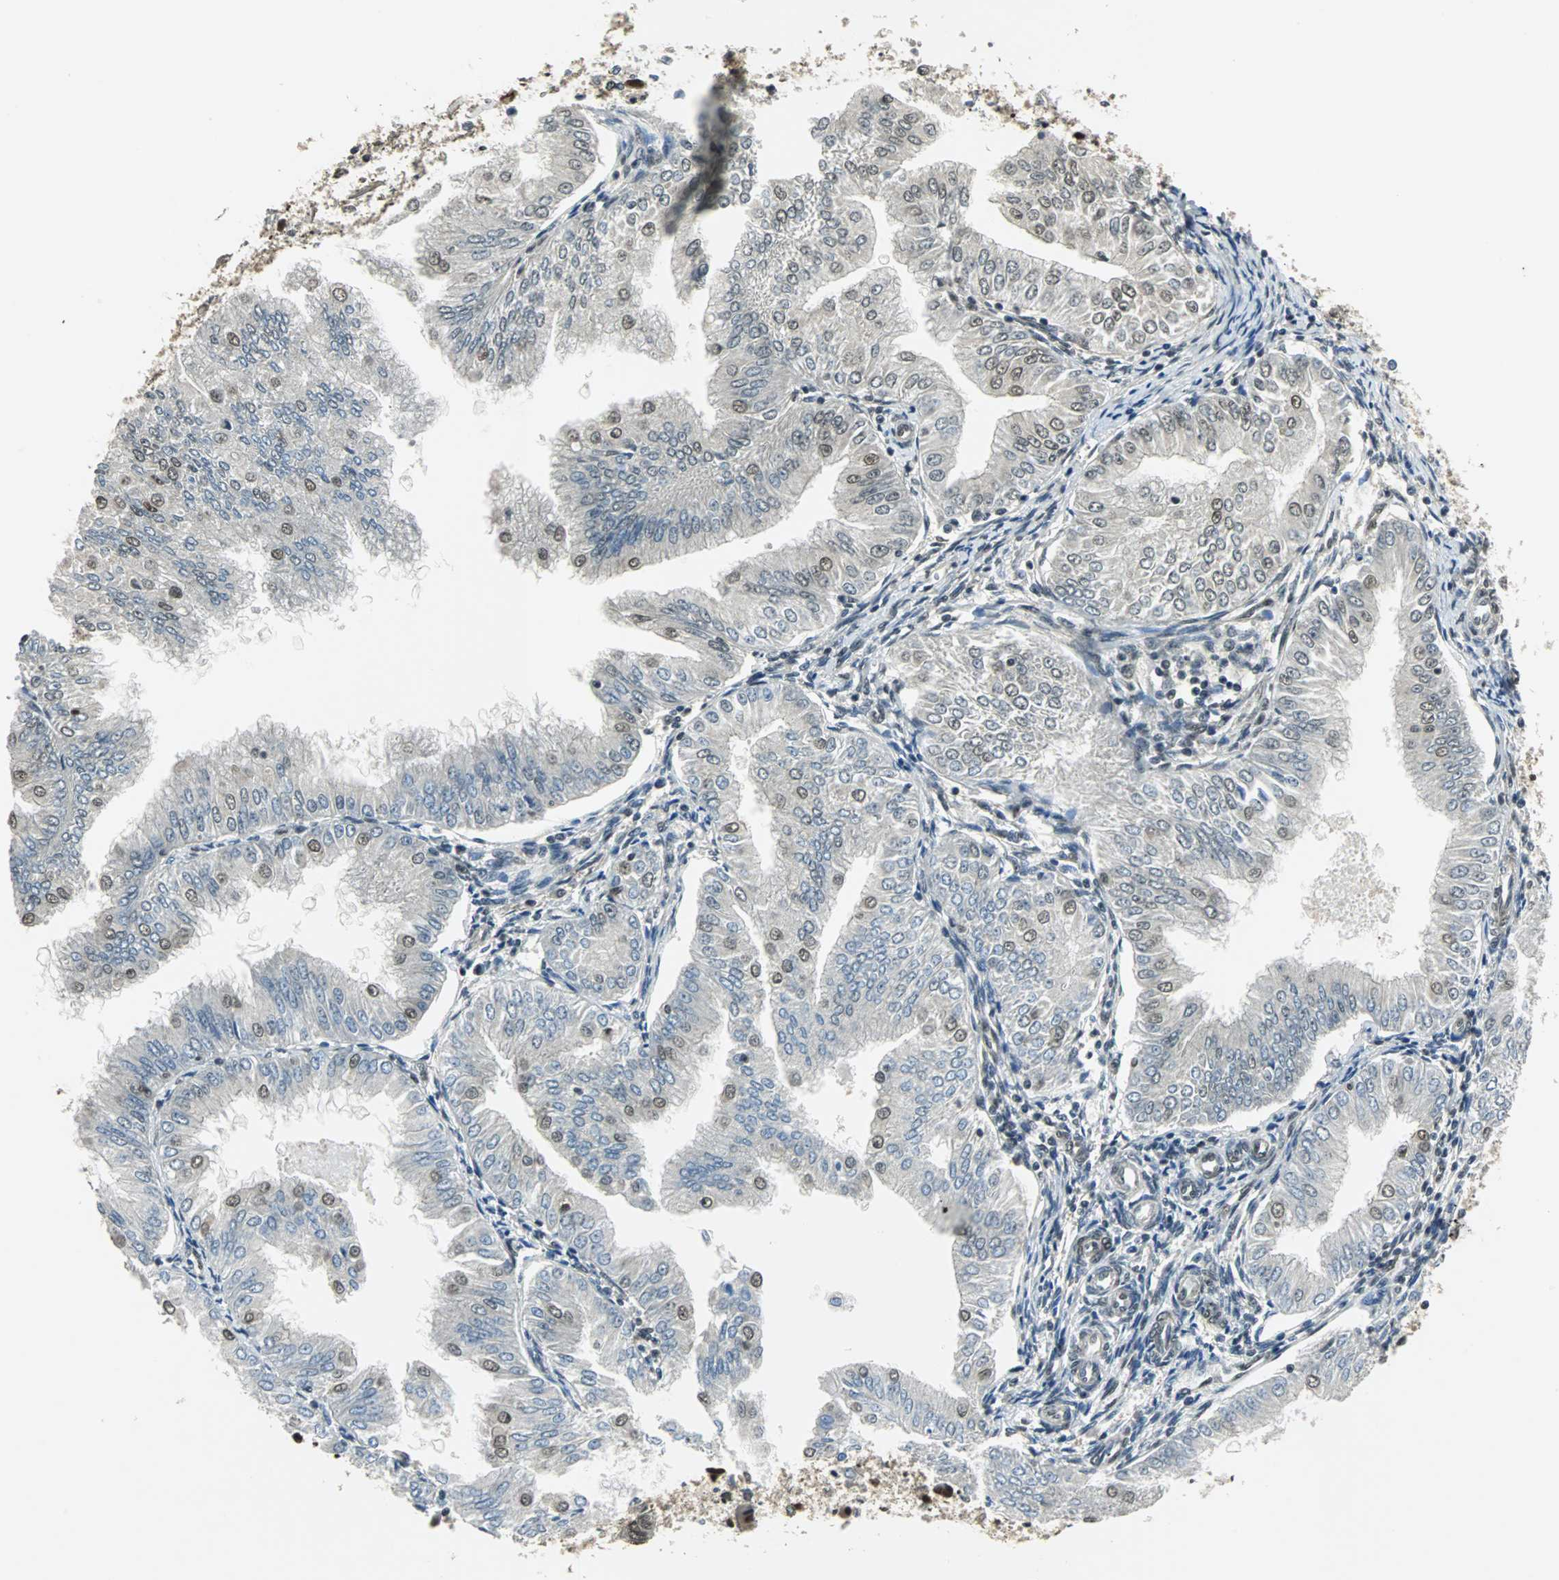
{"staining": {"intensity": "moderate", "quantity": "<25%", "location": "nuclear"}, "tissue": "endometrial cancer", "cell_type": "Tumor cells", "image_type": "cancer", "snomed": [{"axis": "morphology", "description": "Adenocarcinoma, NOS"}, {"axis": "topography", "description": "Endometrium"}], "caption": "Adenocarcinoma (endometrial) tissue demonstrates moderate nuclear positivity in about <25% of tumor cells, visualized by immunohistochemistry. (Brightfield microscopy of DAB IHC at high magnification).", "gene": "RBM14", "patient": {"sex": "female", "age": 53}}